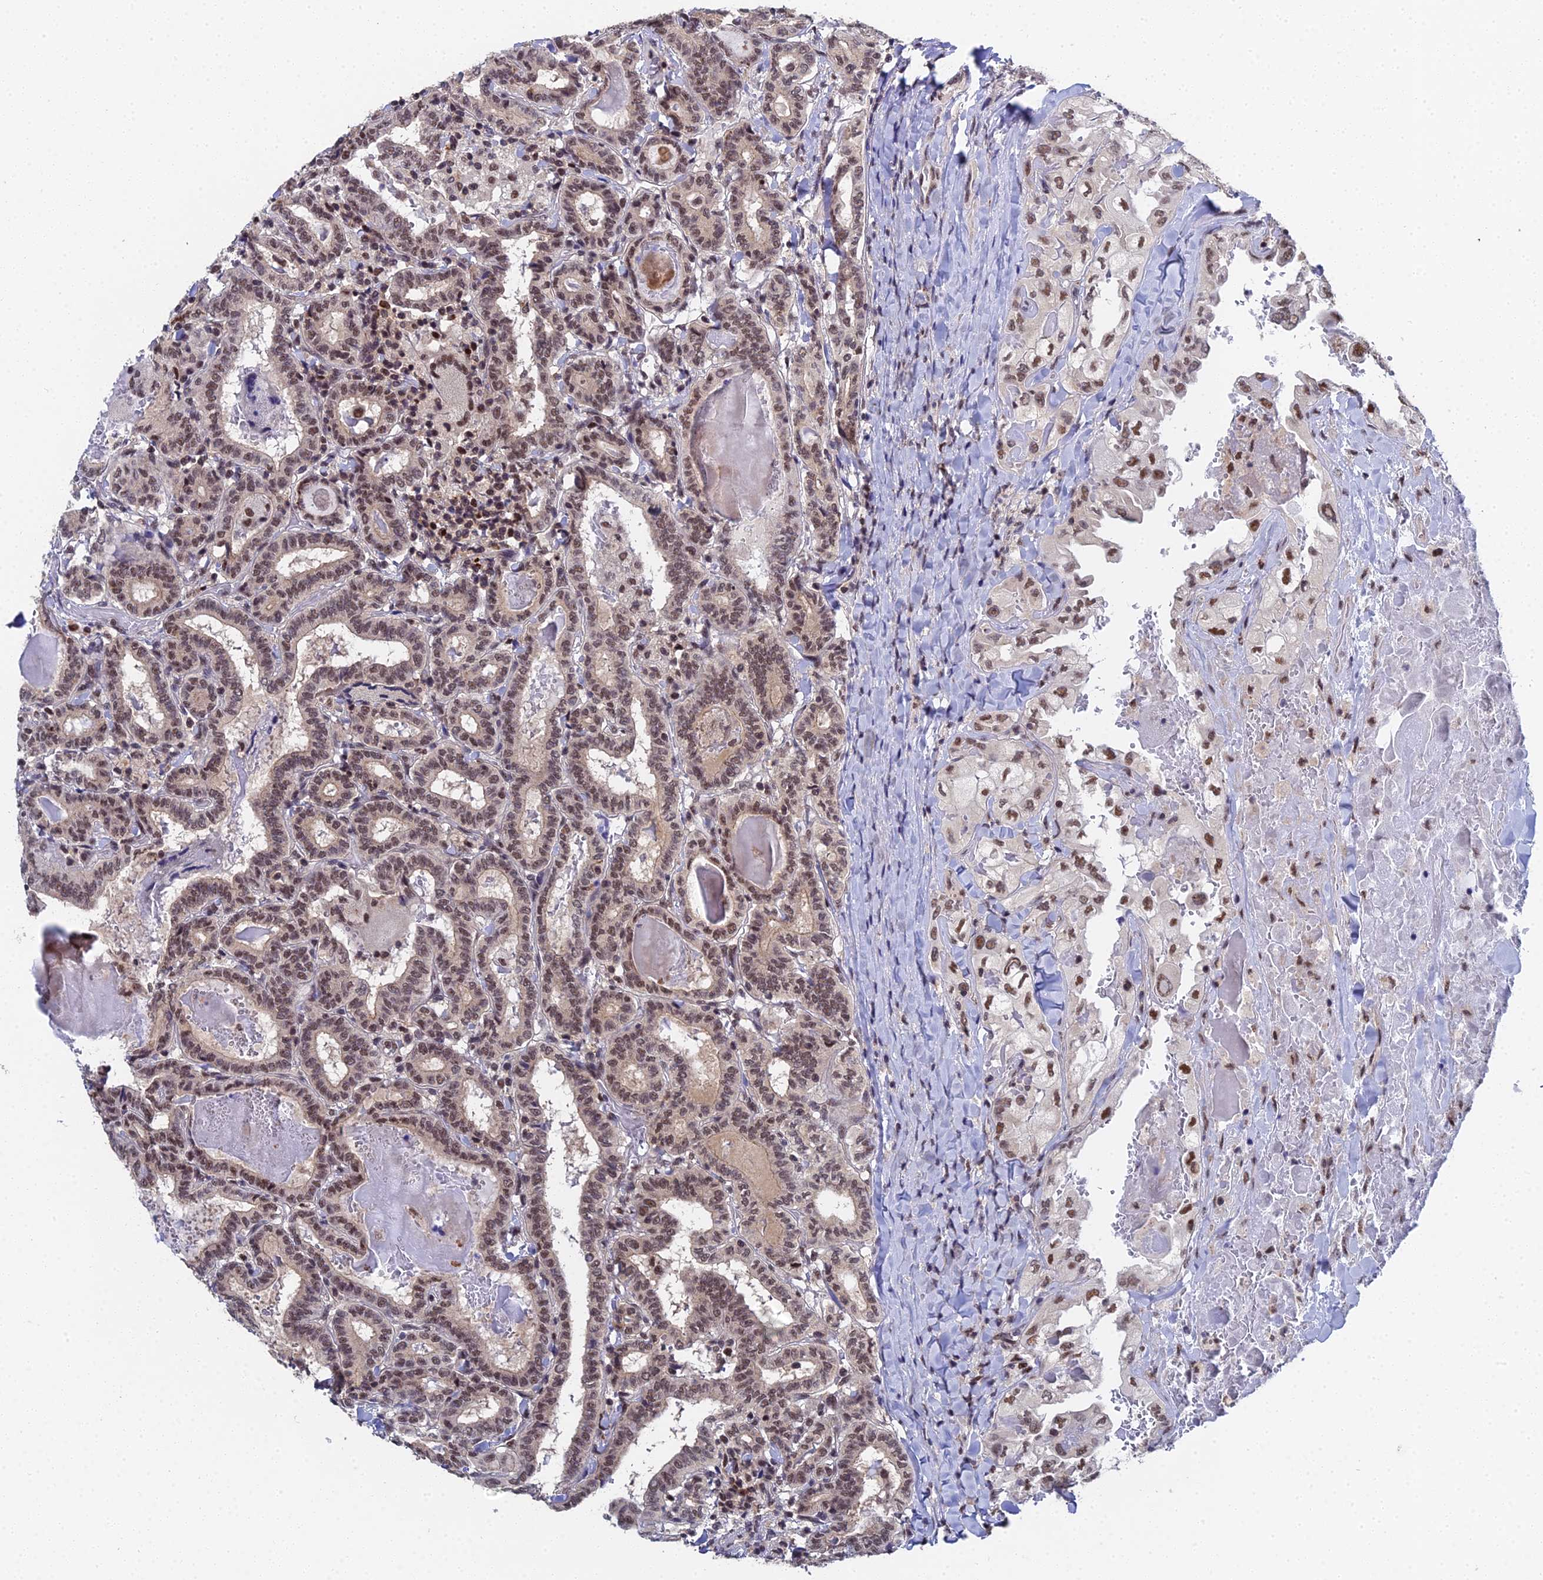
{"staining": {"intensity": "moderate", "quantity": ">75%", "location": "nuclear"}, "tissue": "thyroid cancer", "cell_type": "Tumor cells", "image_type": "cancer", "snomed": [{"axis": "morphology", "description": "Papillary adenocarcinoma, NOS"}, {"axis": "topography", "description": "Thyroid gland"}], "caption": "Immunohistochemical staining of thyroid cancer (papillary adenocarcinoma) demonstrates moderate nuclear protein positivity in approximately >75% of tumor cells. (DAB (3,3'-diaminobenzidine) IHC with brightfield microscopy, high magnification).", "gene": "MAGOHB", "patient": {"sex": "female", "age": 72}}